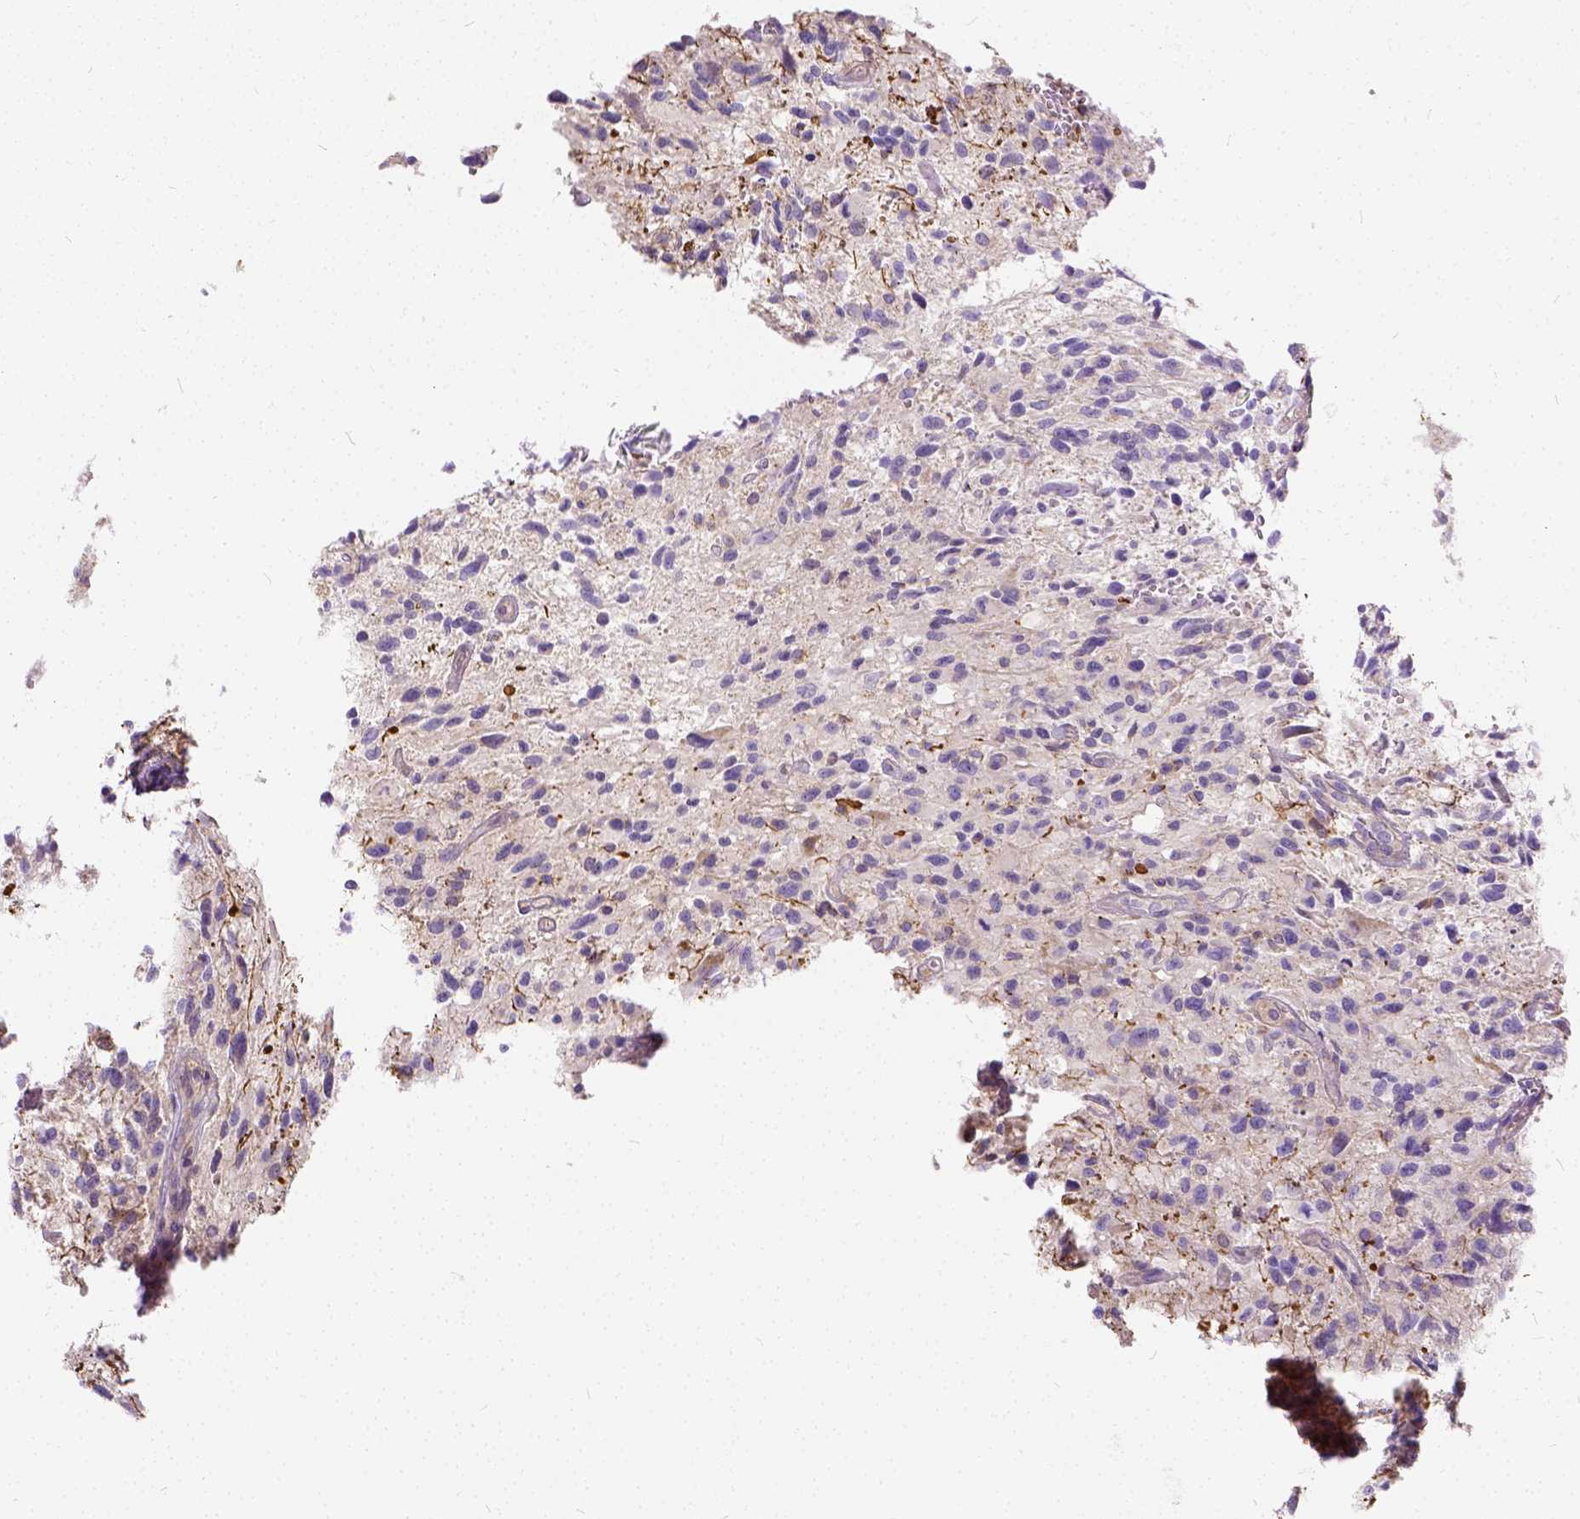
{"staining": {"intensity": "negative", "quantity": "none", "location": "none"}, "tissue": "glioma", "cell_type": "Tumor cells", "image_type": "cancer", "snomed": [{"axis": "morphology", "description": "Glioma, malignant, High grade"}, {"axis": "topography", "description": "Brain"}], "caption": "A histopathology image of malignant high-grade glioma stained for a protein exhibits no brown staining in tumor cells.", "gene": "CADM4", "patient": {"sex": "male", "age": 63}}